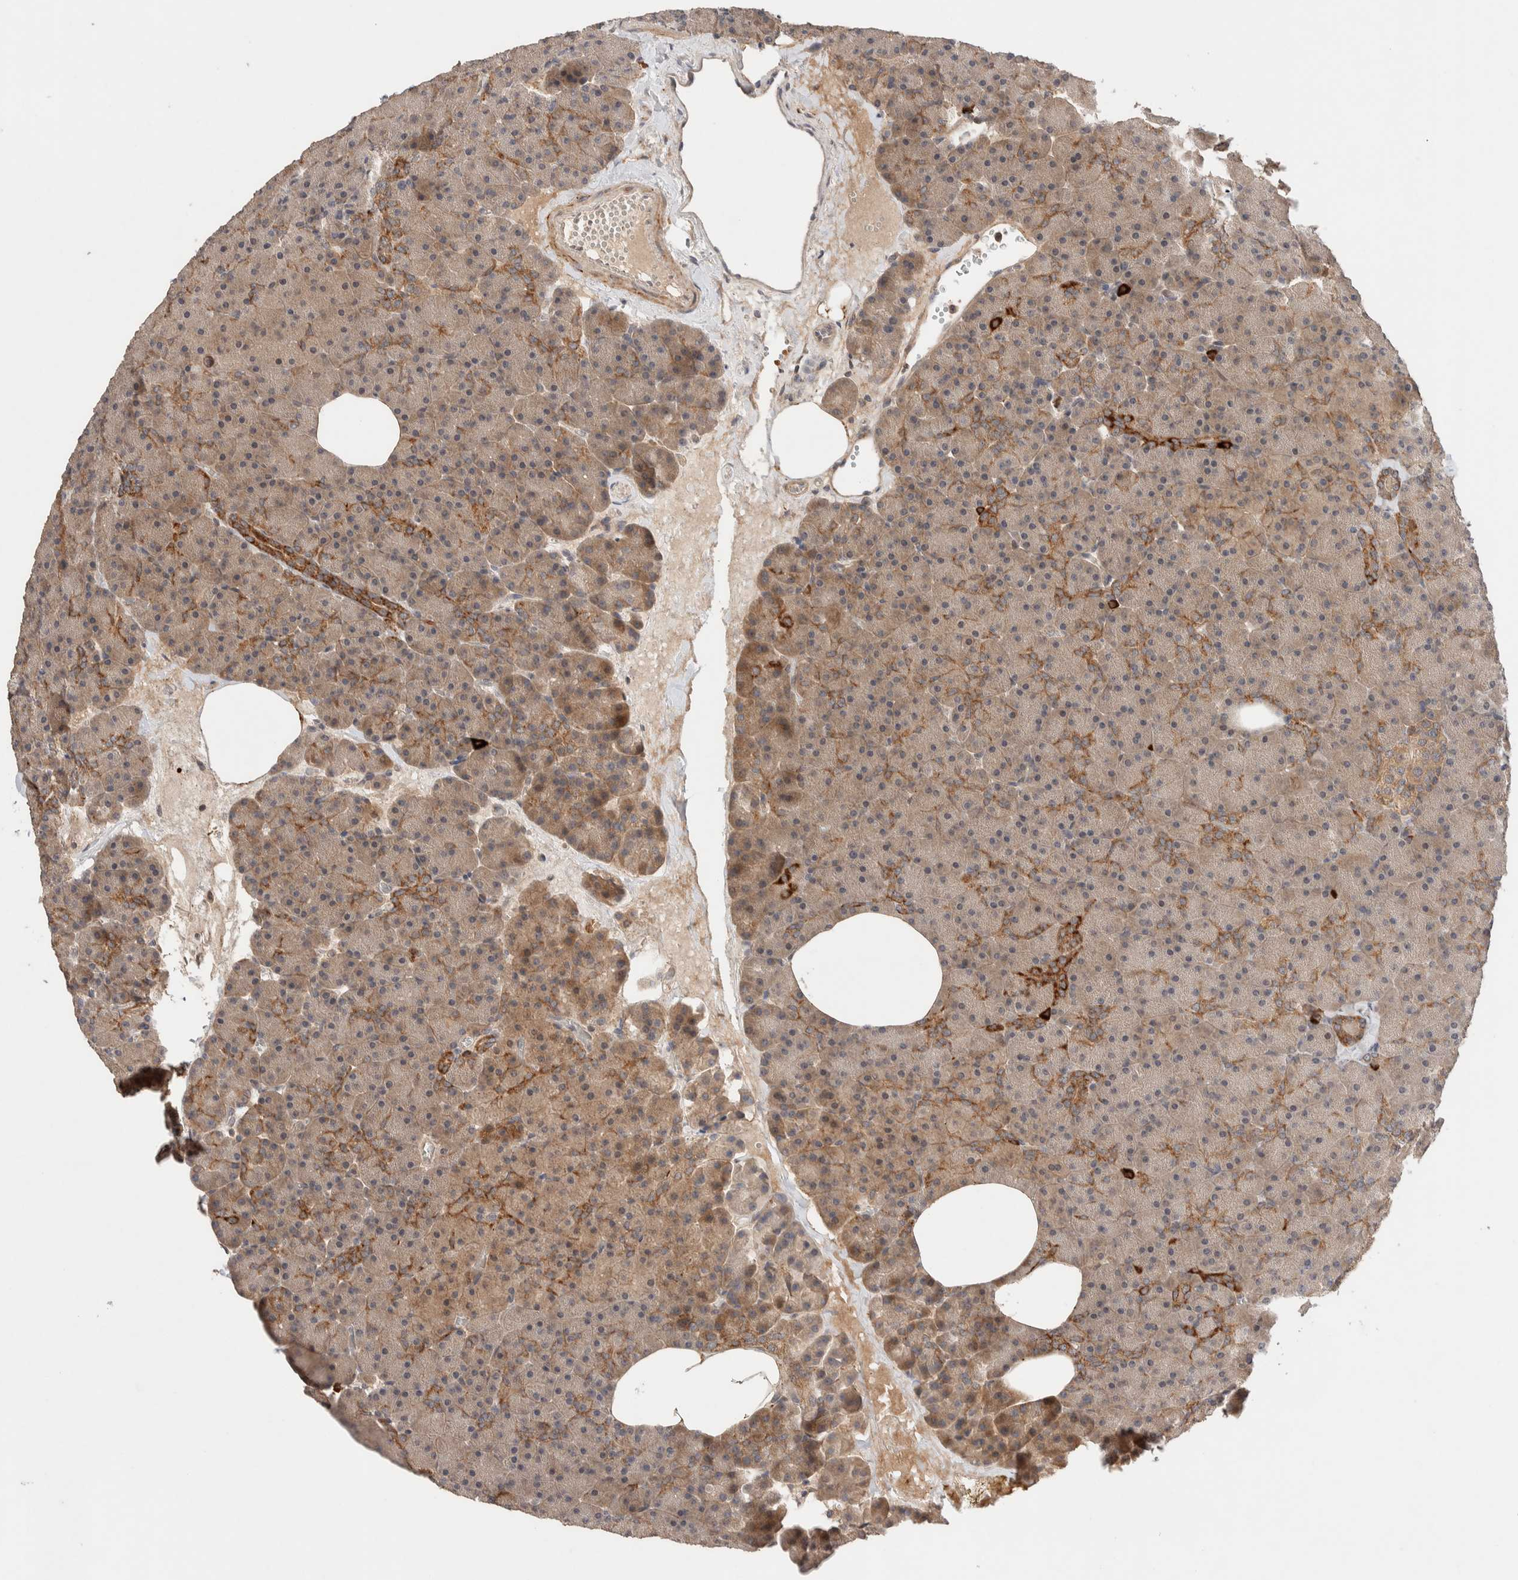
{"staining": {"intensity": "moderate", "quantity": ">75%", "location": "cytoplasmic/membranous"}, "tissue": "pancreas", "cell_type": "Exocrine glandular cells", "image_type": "normal", "snomed": [{"axis": "morphology", "description": "Normal tissue, NOS"}, {"axis": "morphology", "description": "Carcinoid, malignant, NOS"}, {"axis": "topography", "description": "Pancreas"}], "caption": "Pancreas stained with immunohistochemistry demonstrates moderate cytoplasmic/membranous positivity in about >75% of exocrine glandular cells.", "gene": "CASK", "patient": {"sex": "female", "age": 35}}